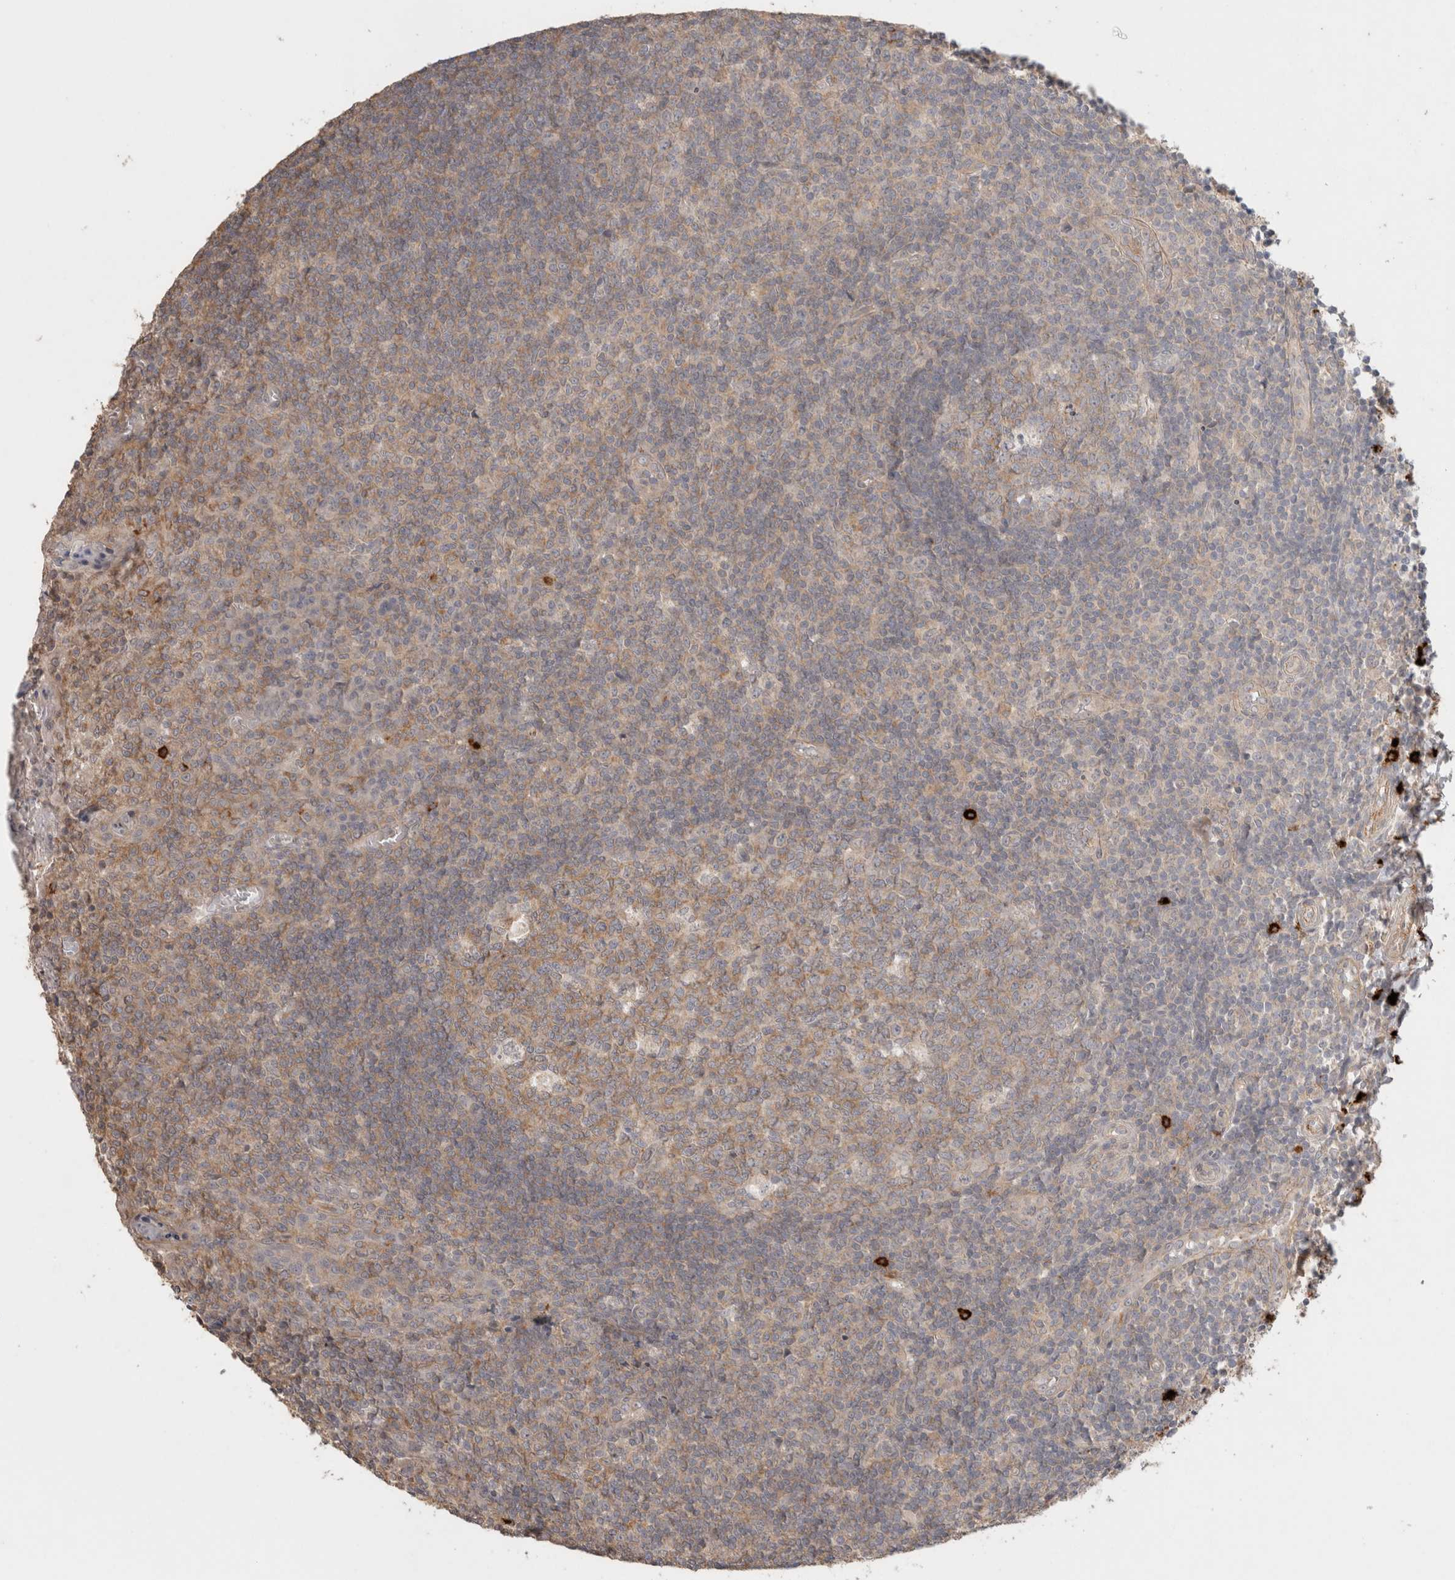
{"staining": {"intensity": "moderate", "quantity": ">75%", "location": "cytoplasmic/membranous"}, "tissue": "tonsil", "cell_type": "Germinal center cells", "image_type": "normal", "snomed": [{"axis": "morphology", "description": "Normal tissue, NOS"}, {"axis": "topography", "description": "Tonsil"}], "caption": "Brown immunohistochemical staining in benign tonsil shows moderate cytoplasmic/membranous expression in approximately >75% of germinal center cells.", "gene": "HSPG2", "patient": {"sex": "female", "age": 19}}